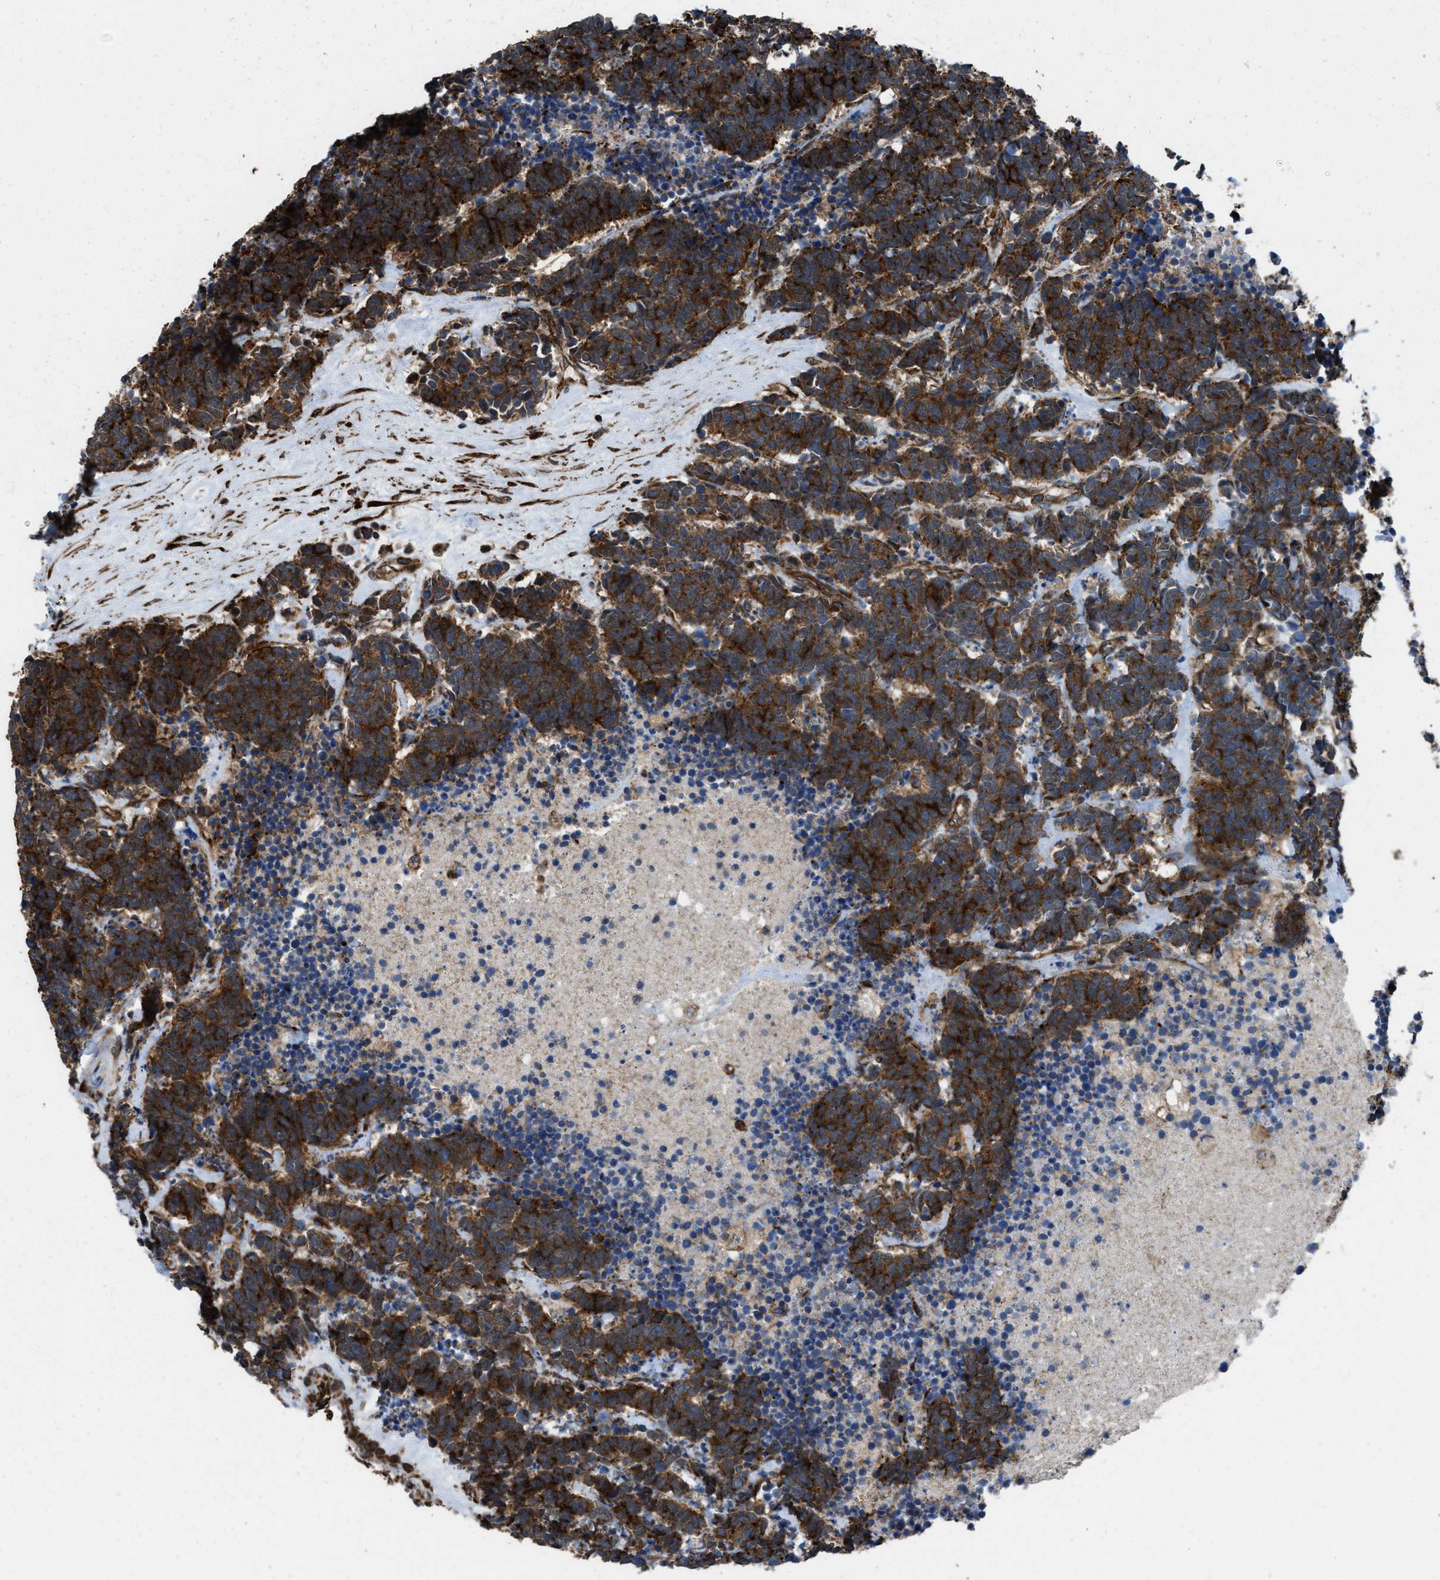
{"staining": {"intensity": "strong", "quantity": ">75%", "location": "cytoplasmic/membranous"}, "tissue": "carcinoid", "cell_type": "Tumor cells", "image_type": "cancer", "snomed": [{"axis": "morphology", "description": "Carcinoma, NOS"}, {"axis": "morphology", "description": "Carcinoid, malignant, NOS"}, {"axis": "topography", "description": "Urinary bladder"}], "caption": "Tumor cells display high levels of strong cytoplasmic/membranous expression in approximately >75% of cells in human carcinoid (malignant).", "gene": "EGLN1", "patient": {"sex": "male", "age": 57}}